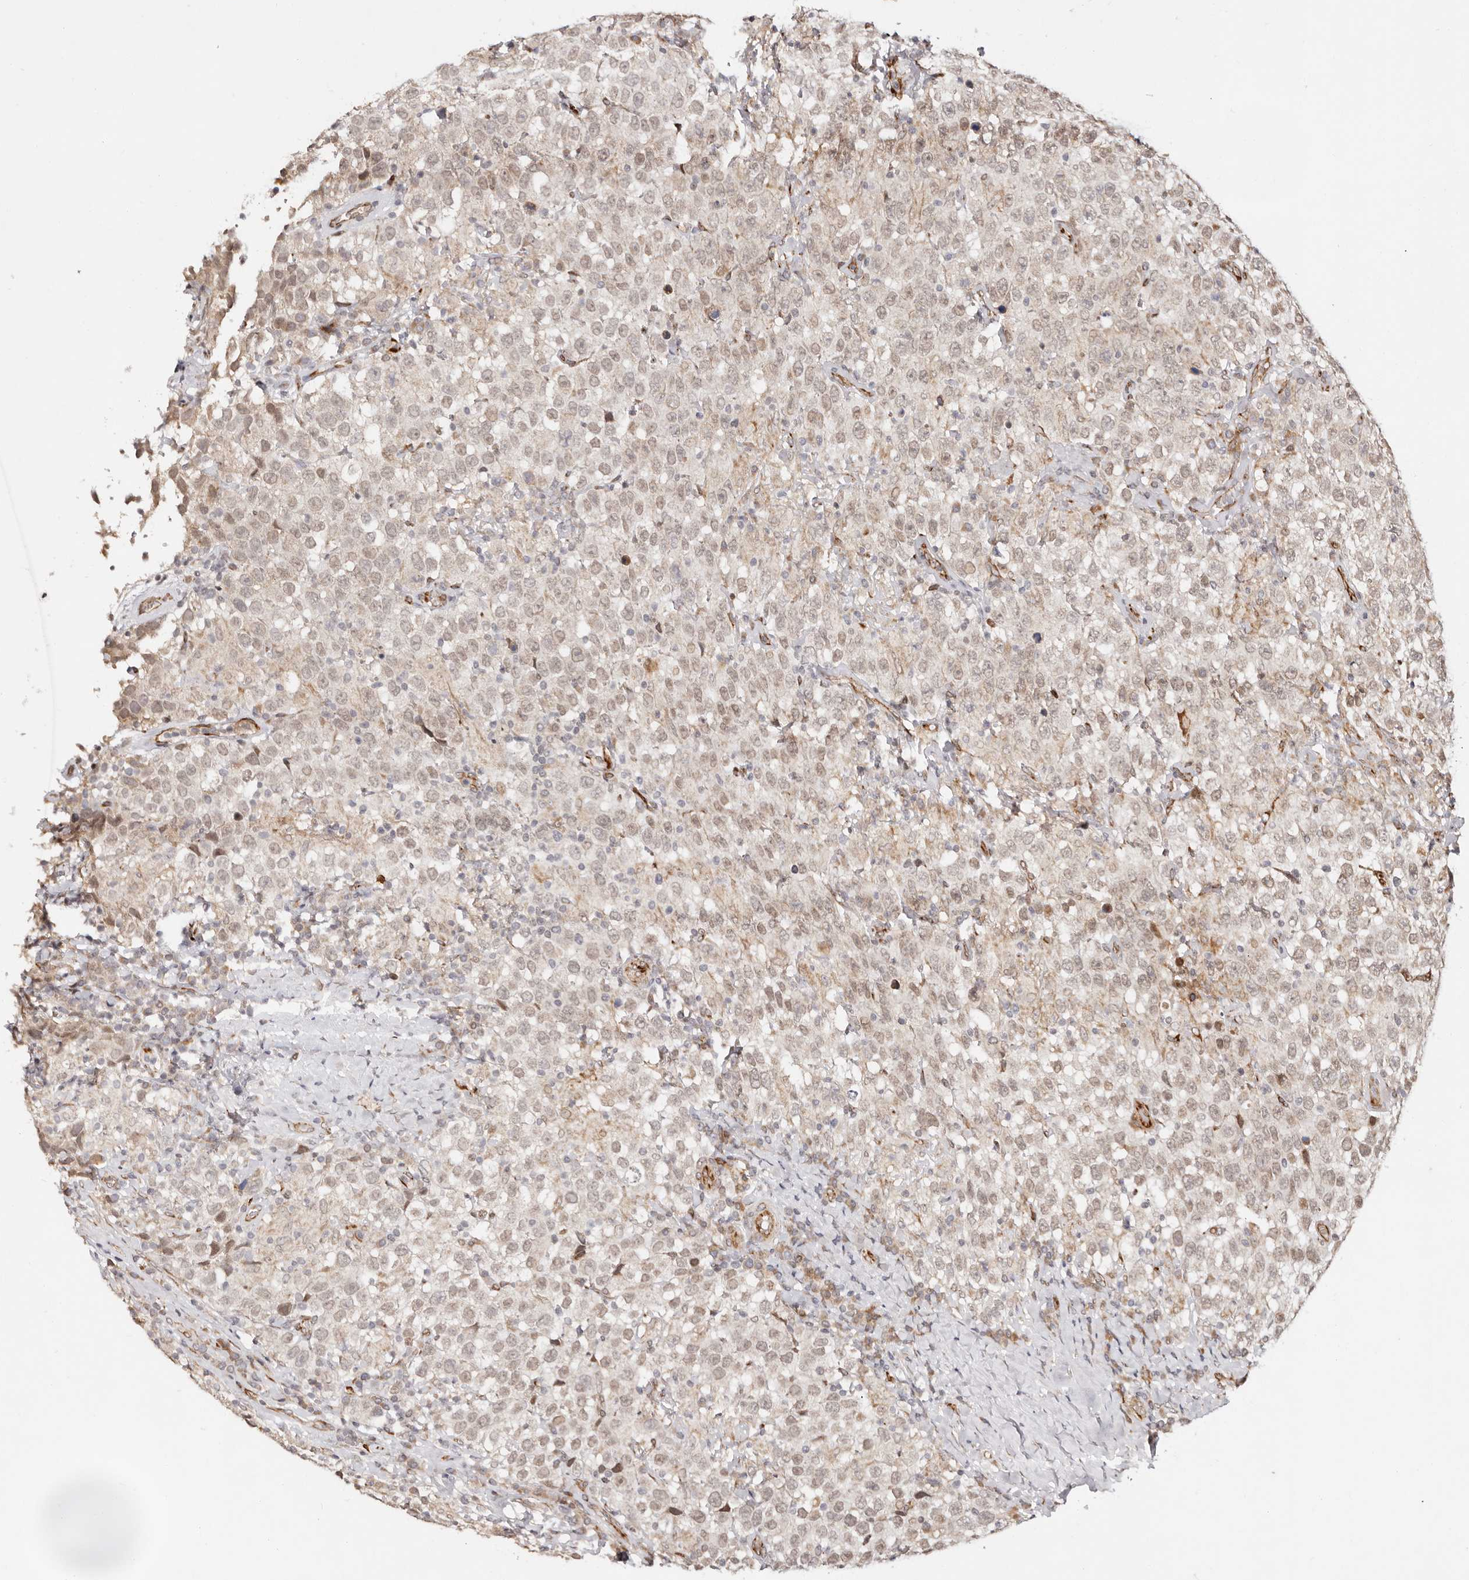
{"staining": {"intensity": "weak", "quantity": "25%-75%", "location": "nuclear"}, "tissue": "testis cancer", "cell_type": "Tumor cells", "image_type": "cancer", "snomed": [{"axis": "morphology", "description": "Seminoma, NOS"}, {"axis": "topography", "description": "Testis"}], "caption": "This micrograph demonstrates IHC staining of testis cancer, with low weak nuclear expression in approximately 25%-75% of tumor cells.", "gene": "BCL2L15", "patient": {"sex": "male", "age": 41}}